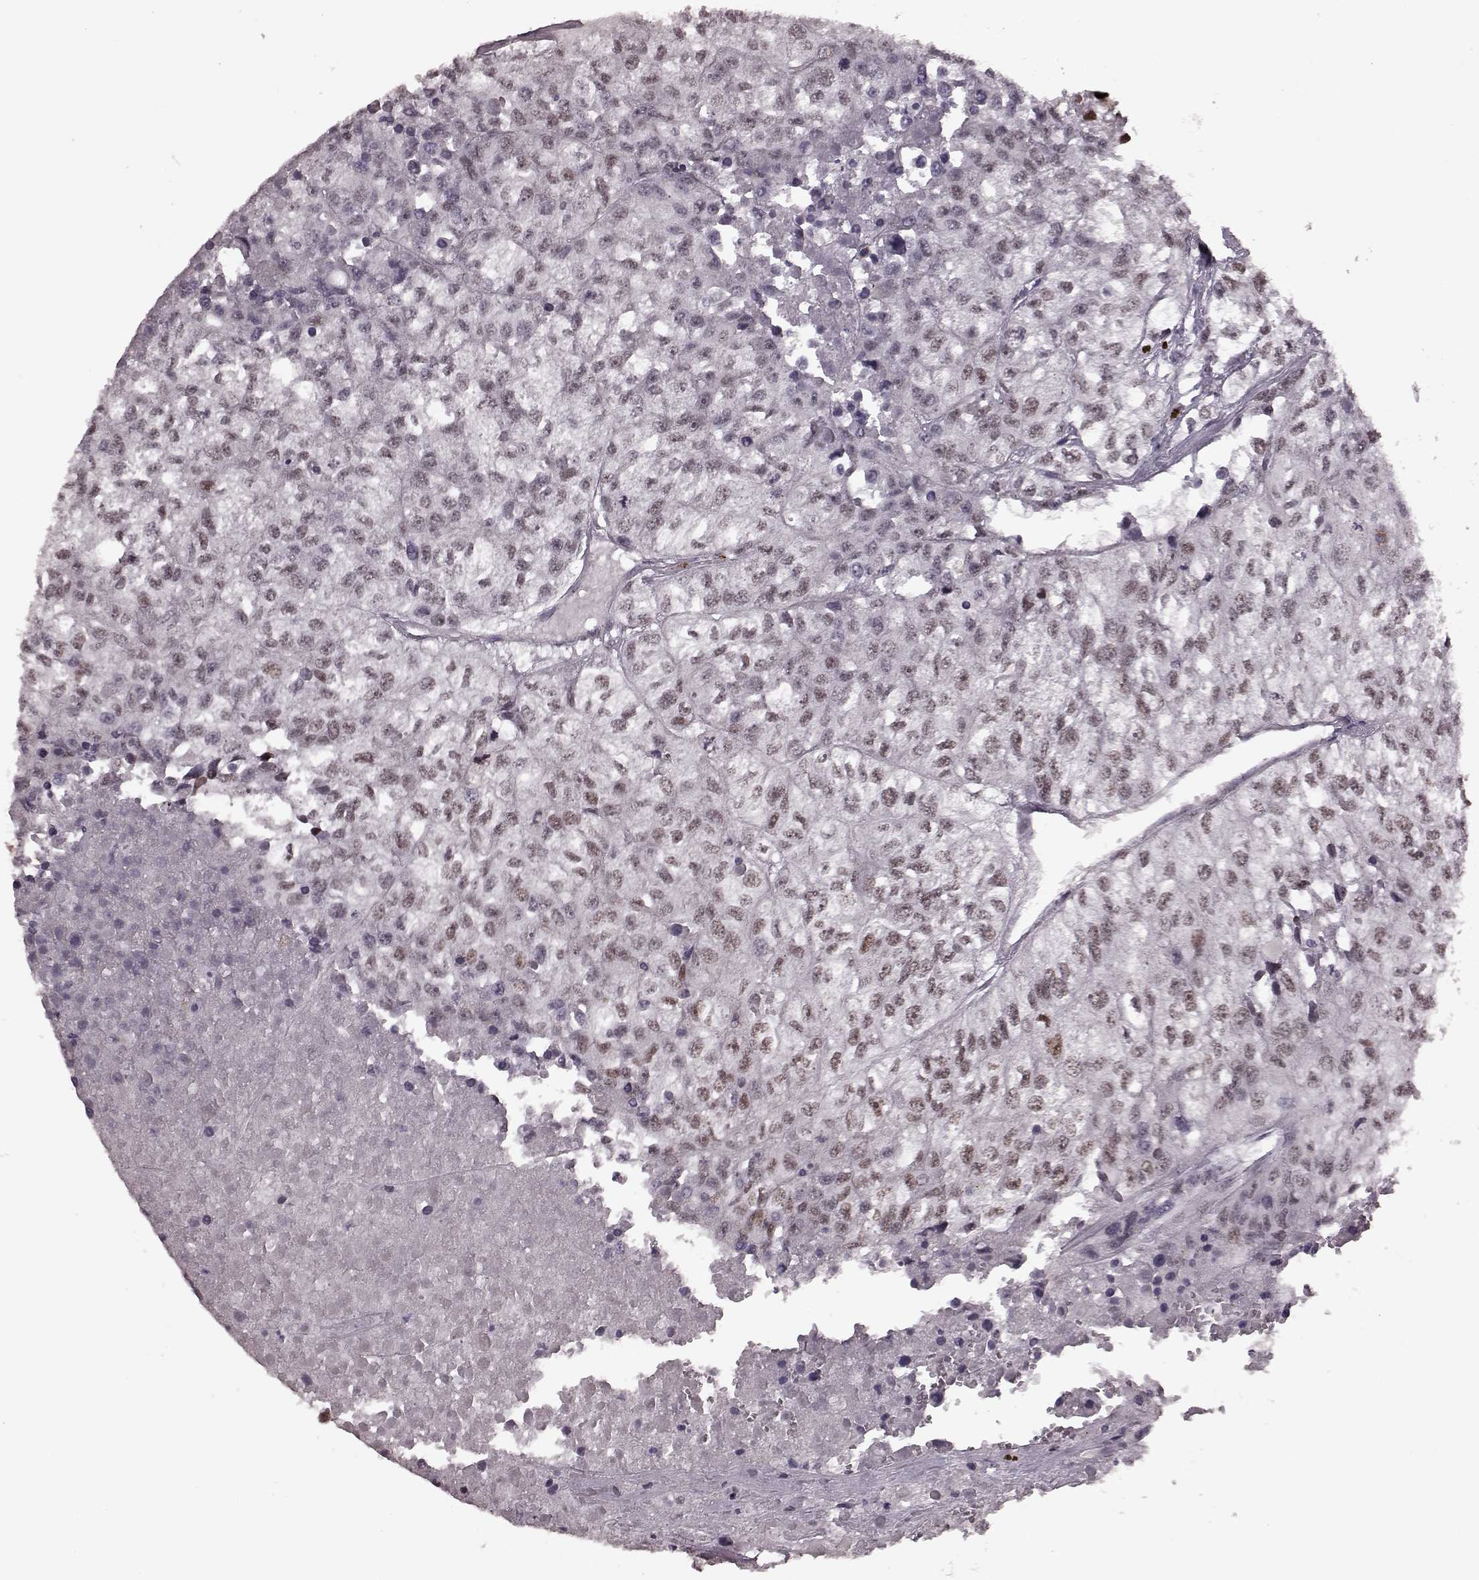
{"staining": {"intensity": "weak", "quantity": "25%-75%", "location": "nuclear"}, "tissue": "renal cancer", "cell_type": "Tumor cells", "image_type": "cancer", "snomed": [{"axis": "morphology", "description": "Adenocarcinoma, NOS"}, {"axis": "topography", "description": "Kidney"}], "caption": "A photomicrograph of adenocarcinoma (renal) stained for a protein reveals weak nuclear brown staining in tumor cells. (DAB IHC with brightfield microscopy, high magnification).", "gene": "NR2C1", "patient": {"sex": "male", "age": 56}}